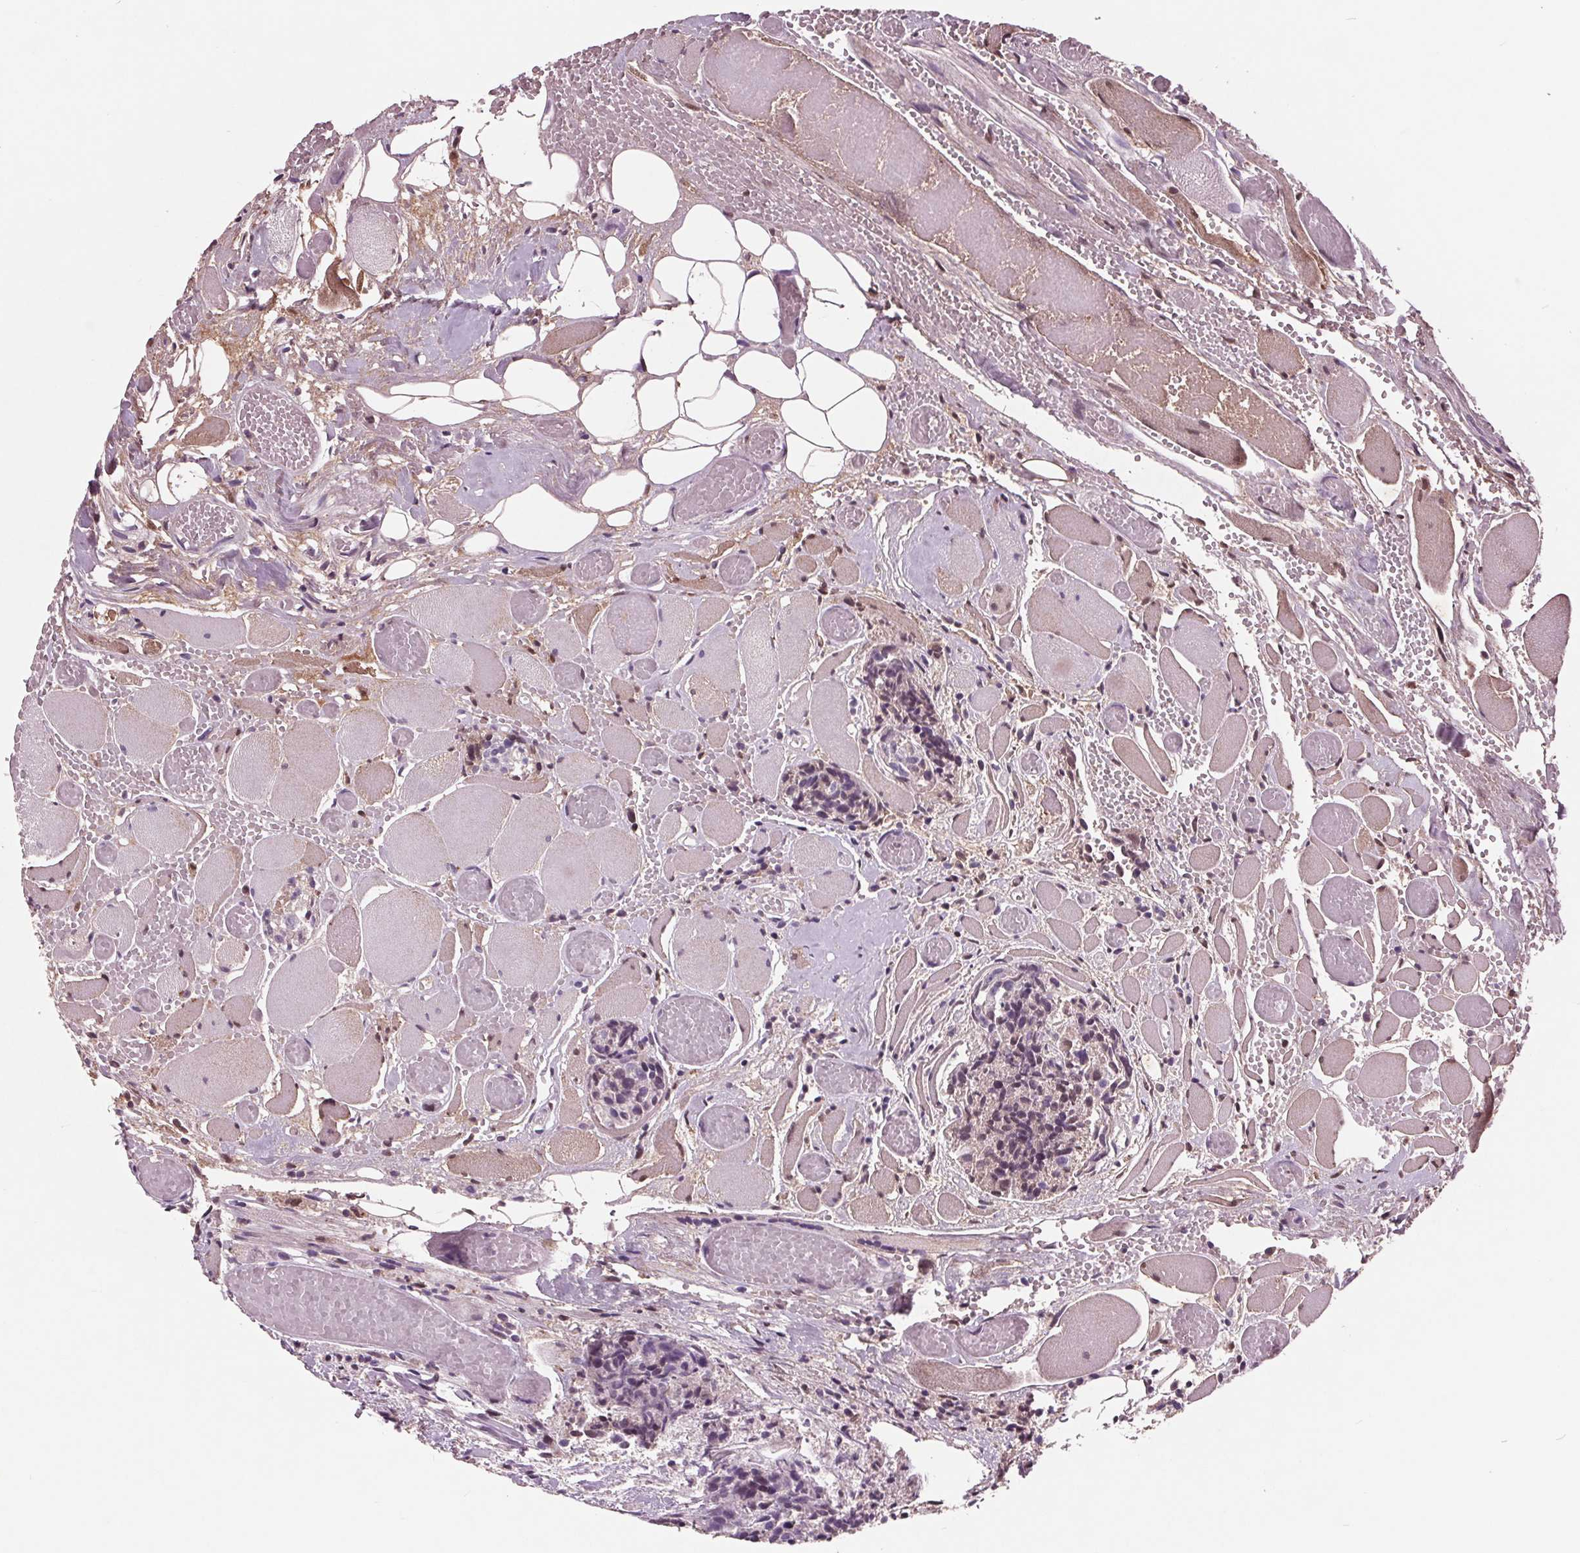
{"staining": {"intensity": "negative", "quantity": "none", "location": "none"}, "tissue": "head and neck cancer", "cell_type": "Tumor cells", "image_type": "cancer", "snomed": [{"axis": "morphology", "description": "Squamous cell carcinoma, NOS"}, {"axis": "topography", "description": "Oral tissue"}, {"axis": "topography", "description": "Head-Neck"}], "caption": "IHC image of neoplastic tissue: head and neck cancer stained with DAB (3,3'-diaminobenzidine) demonstrates no significant protein expression in tumor cells.", "gene": "C6", "patient": {"sex": "male", "age": 64}}